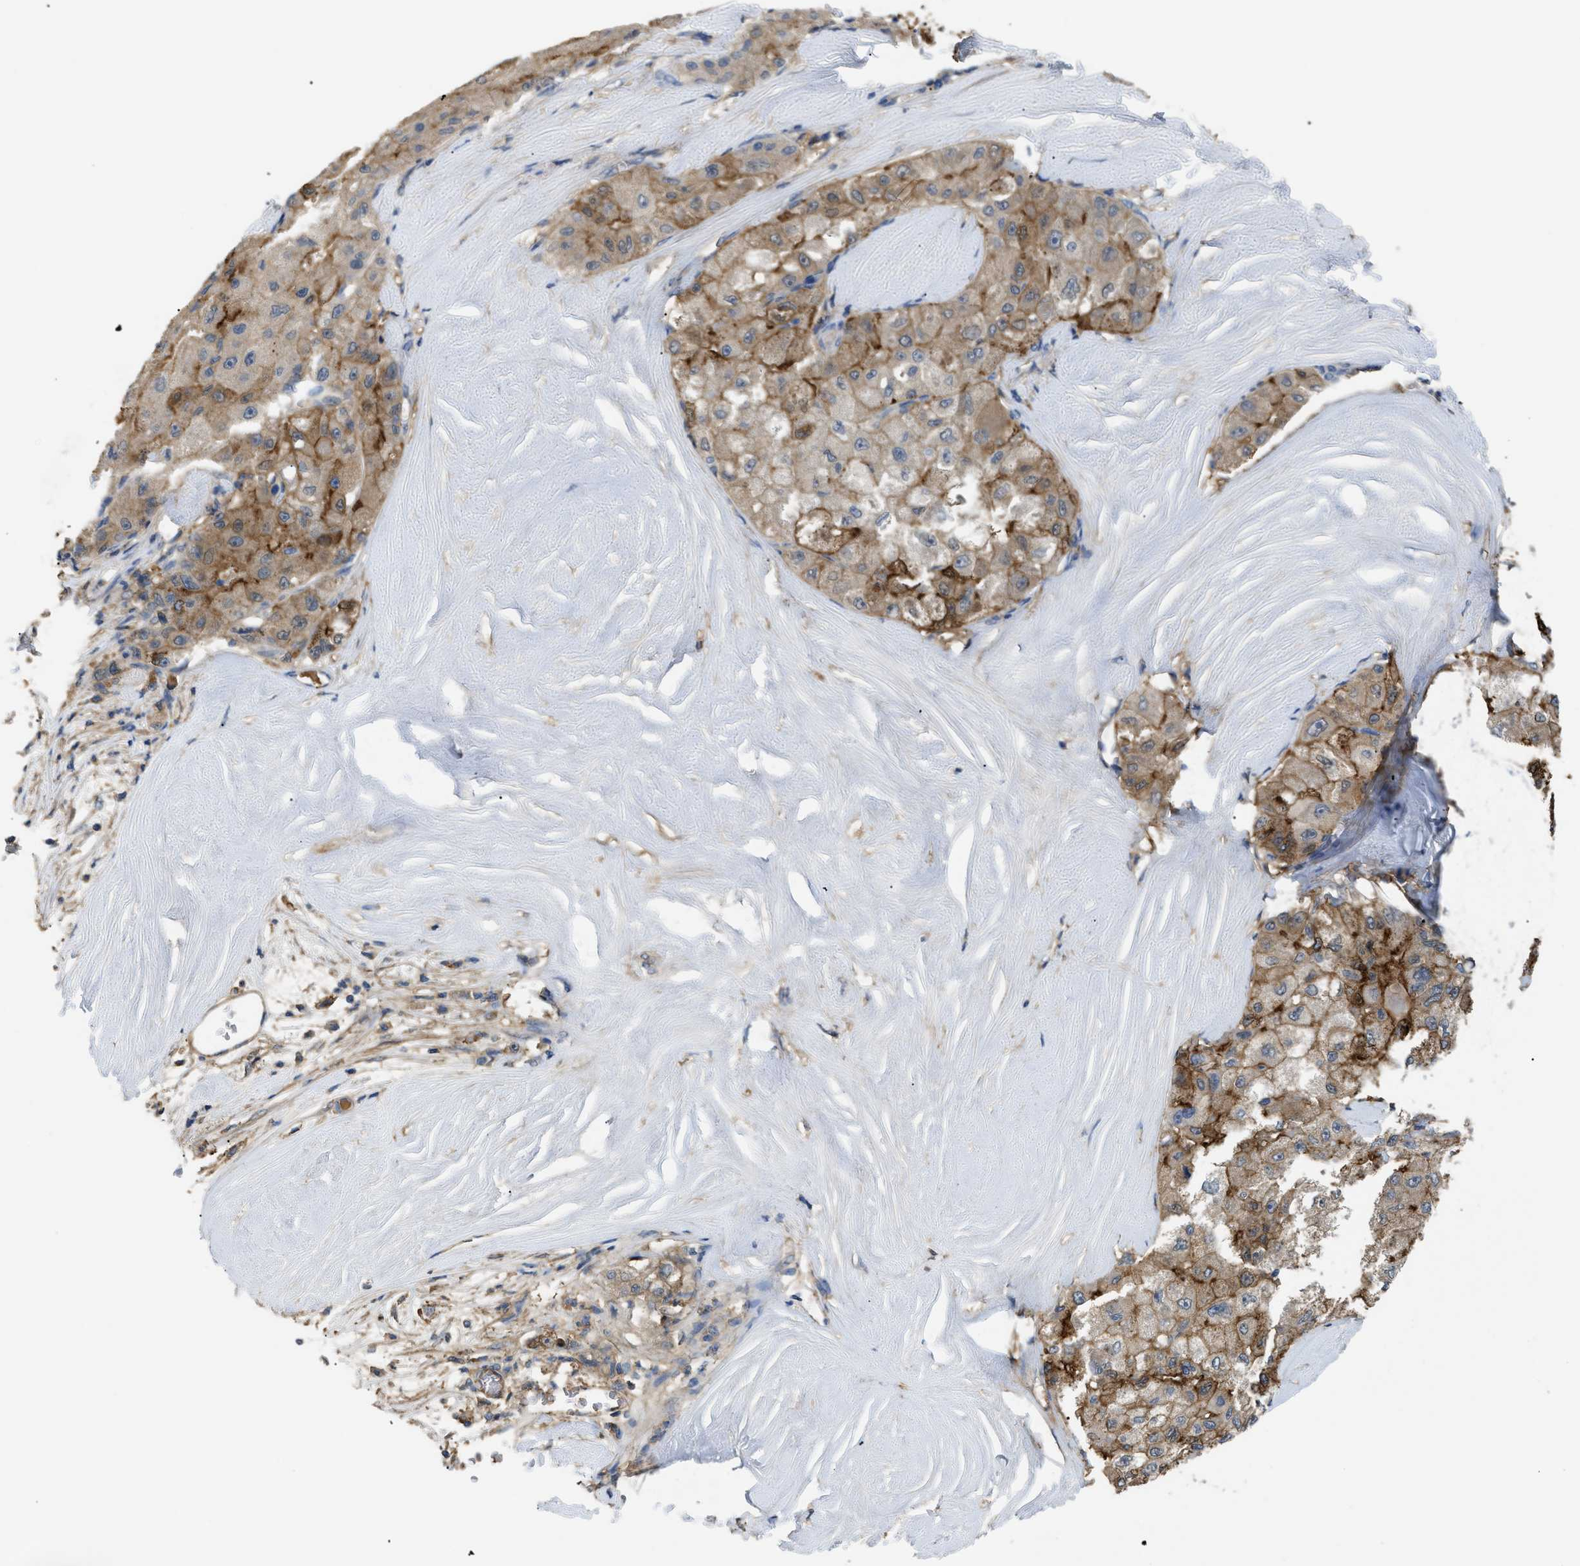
{"staining": {"intensity": "moderate", "quantity": "25%-75%", "location": "cytoplasmic/membranous"}, "tissue": "liver cancer", "cell_type": "Tumor cells", "image_type": "cancer", "snomed": [{"axis": "morphology", "description": "Carcinoma, Hepatocellular, NOS"}, {"axis": "topography", "description": "Liver"}], "caption": "Approximately 25%-75% of tumor cells in liver cancer (hepatocellular carcinoma) display moderate cytoplasmic/membranous protein expression as visualized by brown immunohistochemical staining.", "gene": "ANXA4", "patient": {"sex": "male", "age": 80}}